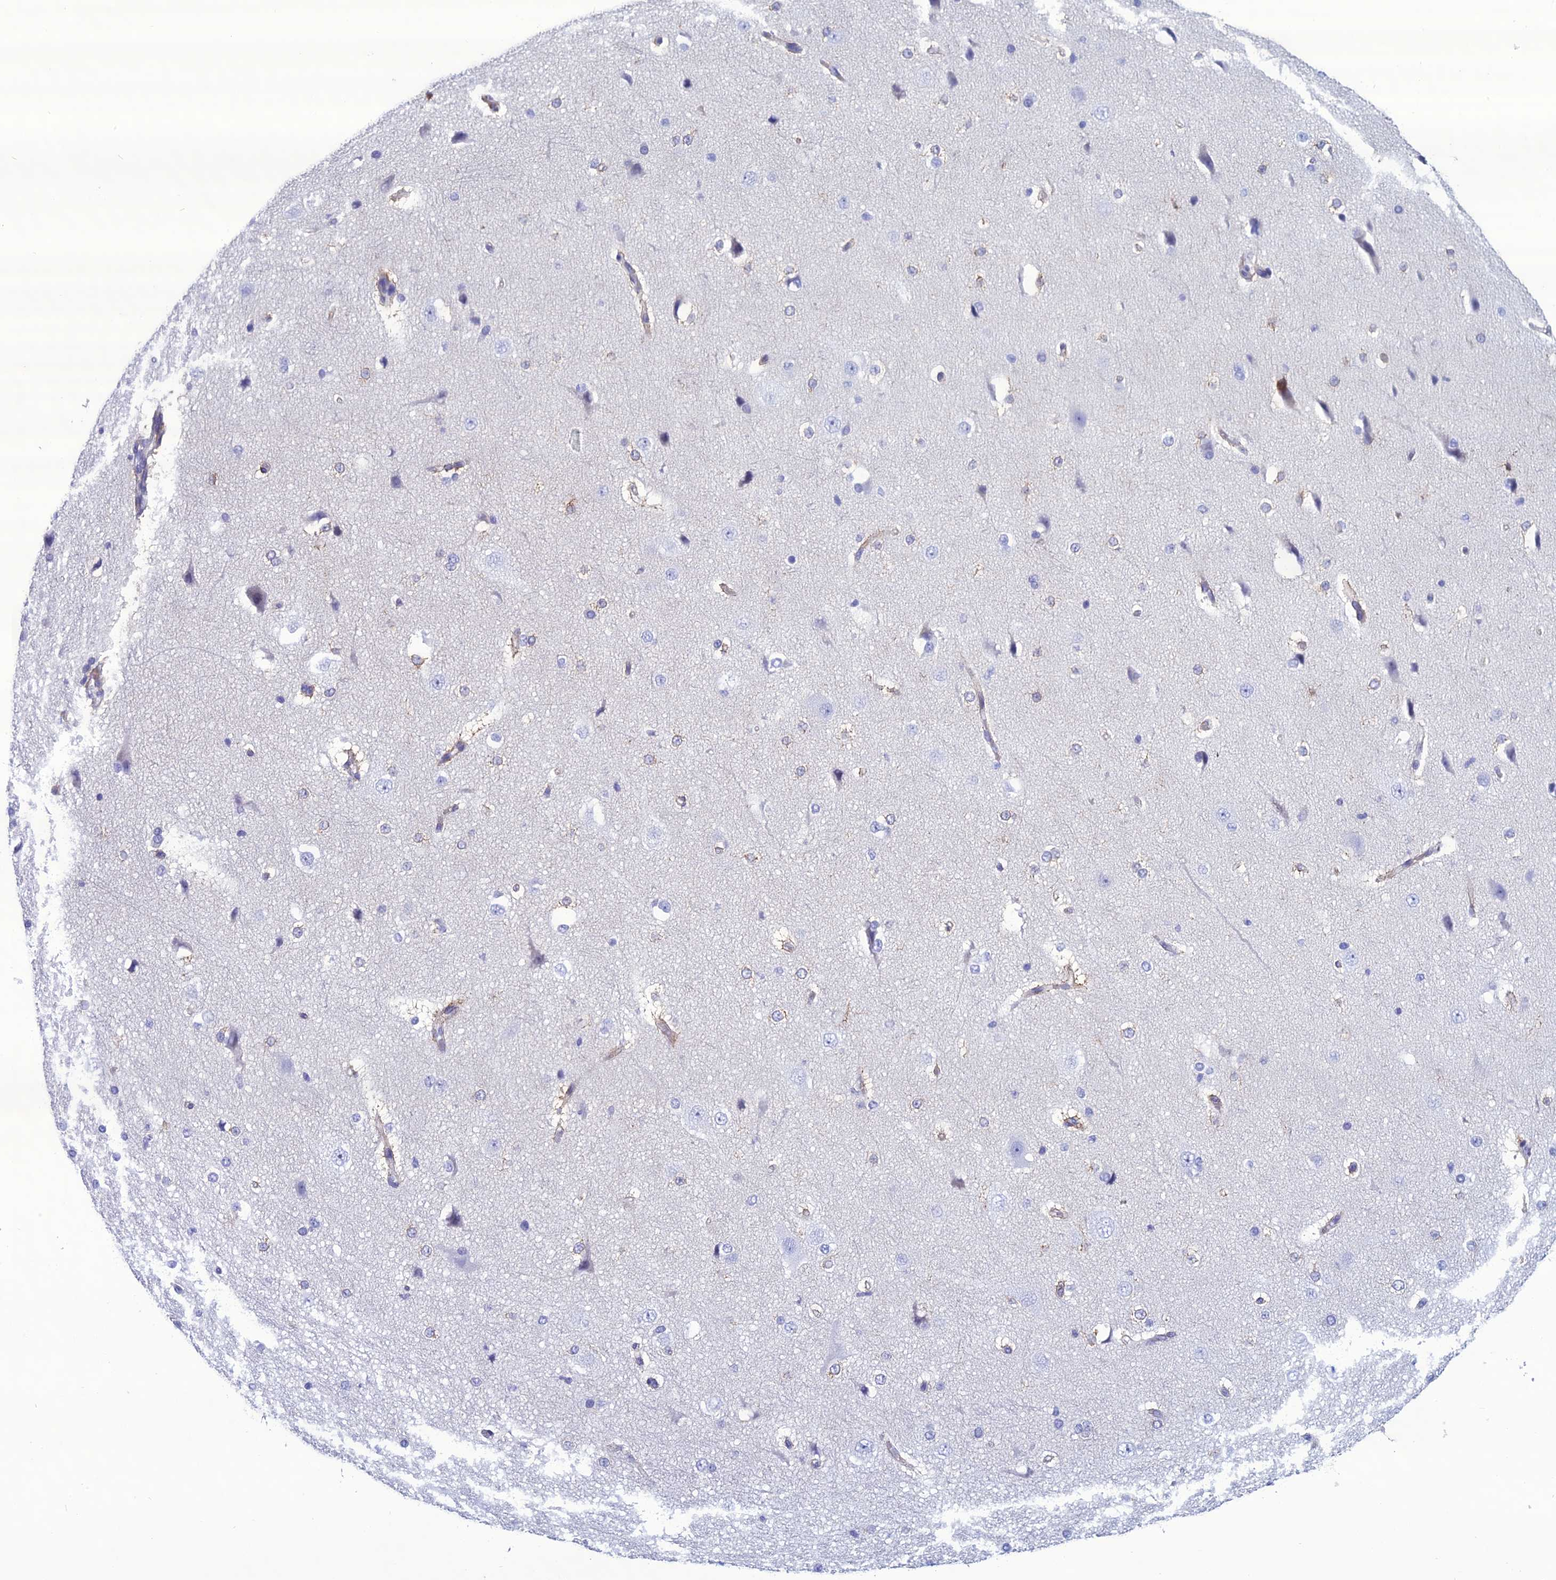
{"staining": {"intensity": "negative", "quantity": "none", "location": "none"}, "tissue": "cerebral cortex", "cell_type": "Endothelial cells", "image_type": "normal", "snomed": [{"axis": "morphology", "description": "Normal tissue, NOS"}, {"axis": "morphology", "description": "Developmental malformation"}, {"axis": "topography", "description": "Cerebral cortex"}], "caption": "This is a image of IHC staining of unremarkable cerebral cortex, which shows no positivity in endothelial cells.", "gene": "OR56B1", "patient": {"sex": "female", "age": 30}}